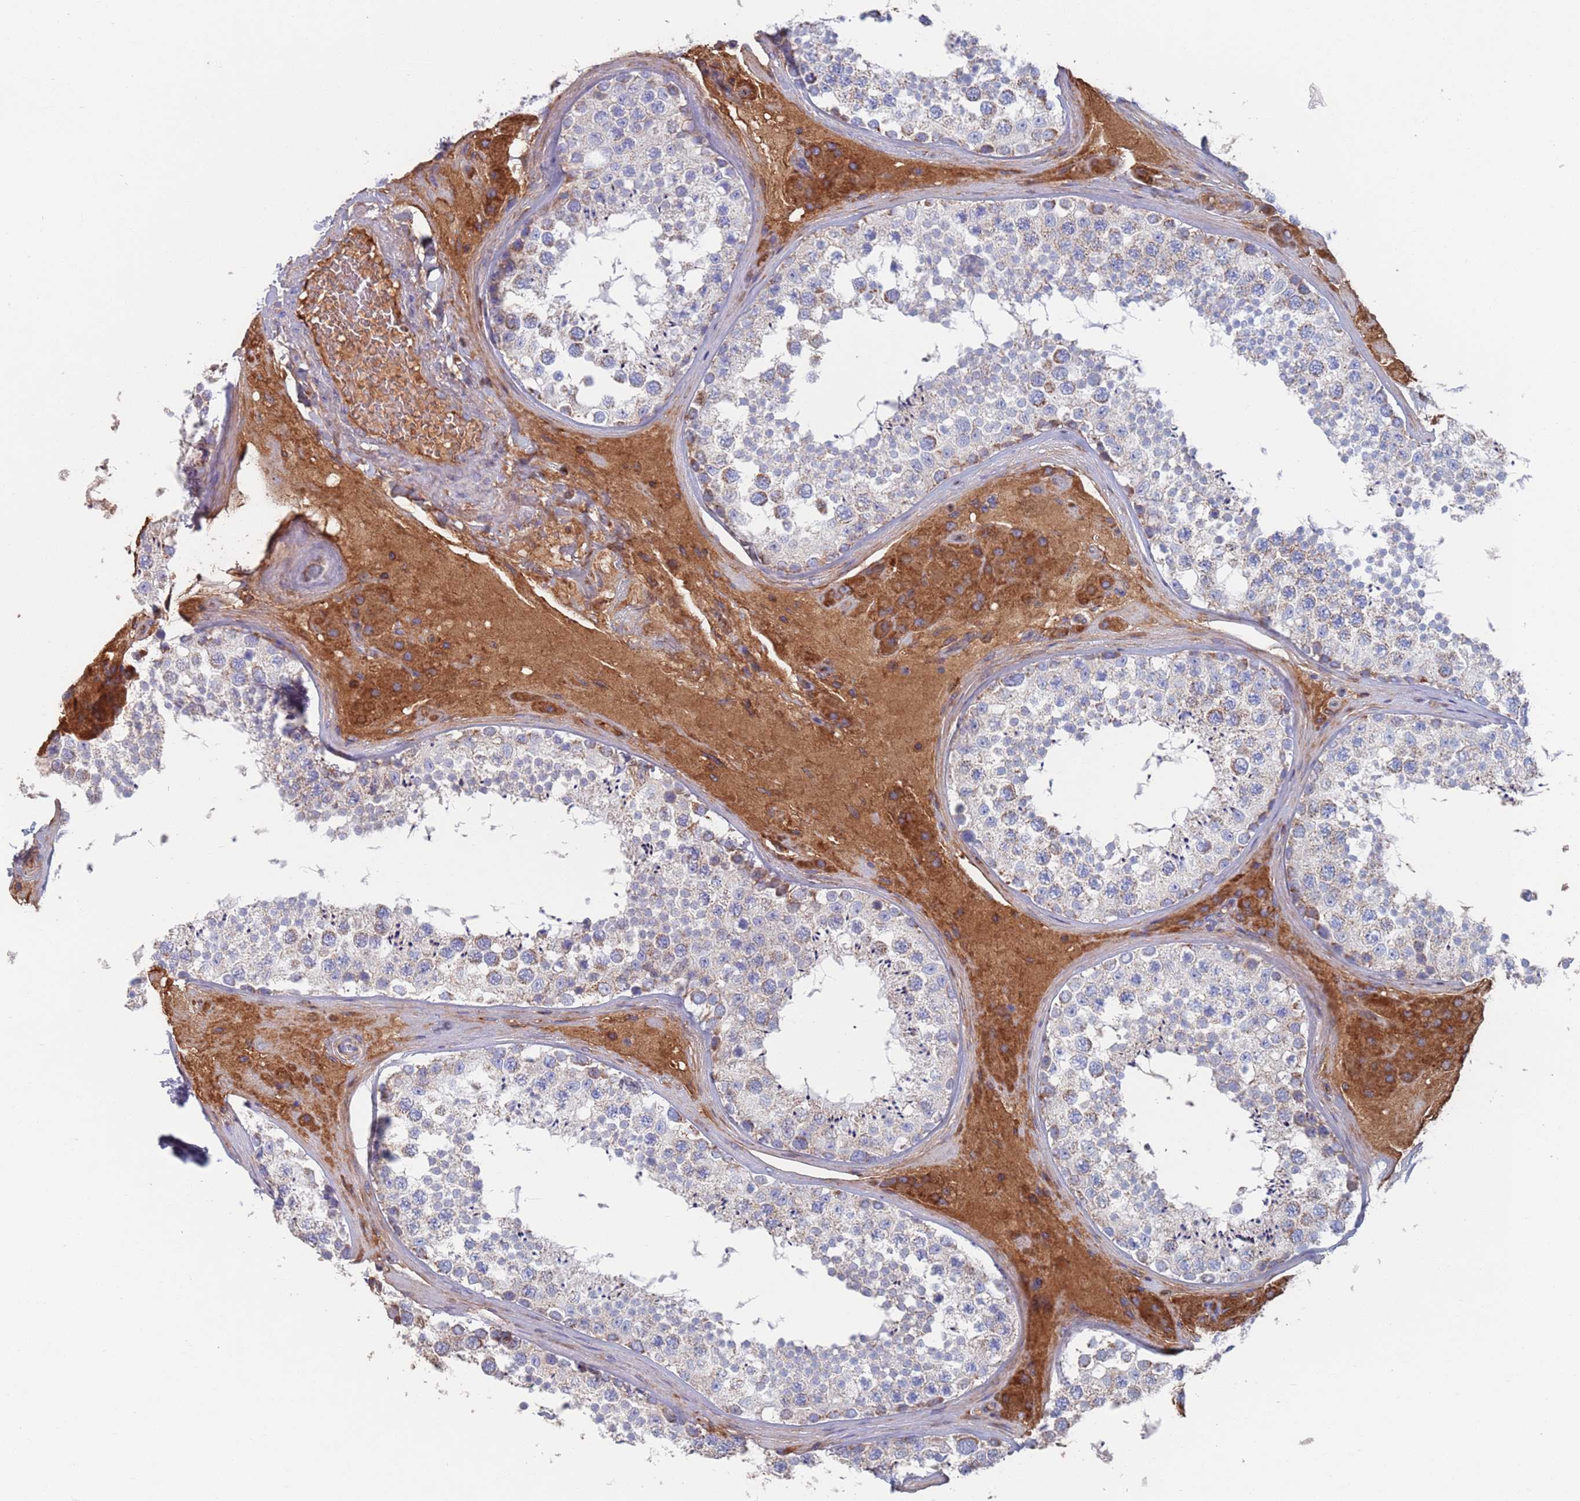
{"staining": {"intensity": "moderate", "quantity": "<25%", "location": "cytoplasmic/membranous"}, "tissue": "testis", "cell_type": "Cells in seminiferous ducts", "image_type": "normal", "snomed": [{"axis": "morphology", "description": "Normal tissue, NOS"}, {"axis": "topography", "description": "Testis"}], "caption": "Immunohistochemistry histopathology image of normal testis: testis stained using immunohistochemistry (IHC) shows low levels of moderate protein expression localized specifically in the cytoplasmic/membranous of cells in seminiferous ducts, appearing as a cytoplasmic/membranous brown color.", "gene": "MRPL22", "patient": {"sex": "male", "age": 46}}